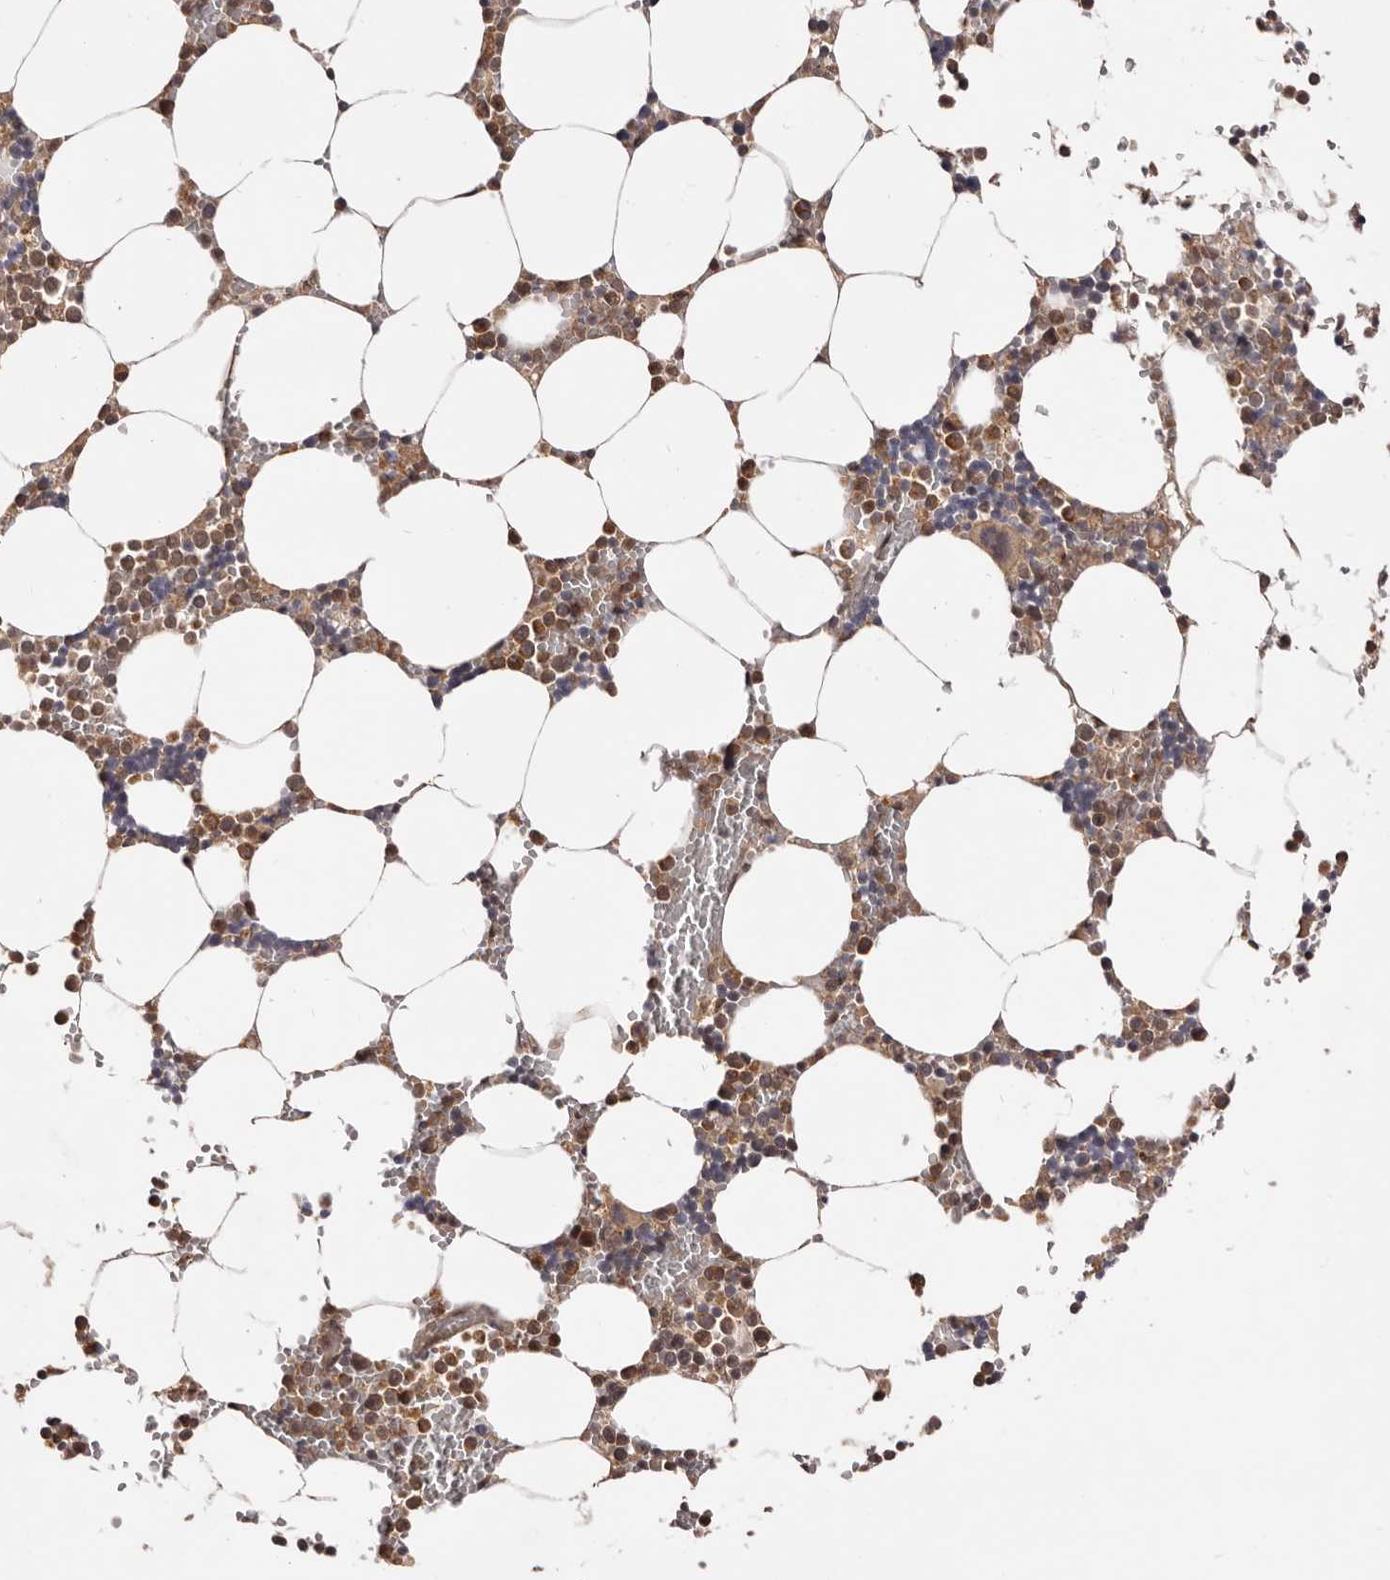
{"staining": {"intensity": "moderate", "quantity": ">75%", "location": "cytoplasmic/membranous"}, "tissue": "bone marrow", "cell_type": "Hematopoietic cells", "image_type": "normal", "snomed": [{"axis": "morphology", "description": "Normal tissue, NOS"}, {"axis": "topography", "description": "Bone marrow"}], "caption": "A brown stain labels moderate cytoplasmic/membranous expression of a protein in hematopoietic cells of unremarkable human bone marrow. Using DAB (3,3'-diaminobenzidine) (brown) and hematoxylin (blue) stains, captured at high magnification using brightfield microscopy.", "gene": "MDP1", "patient": {"sex": "male", "age": 70}}